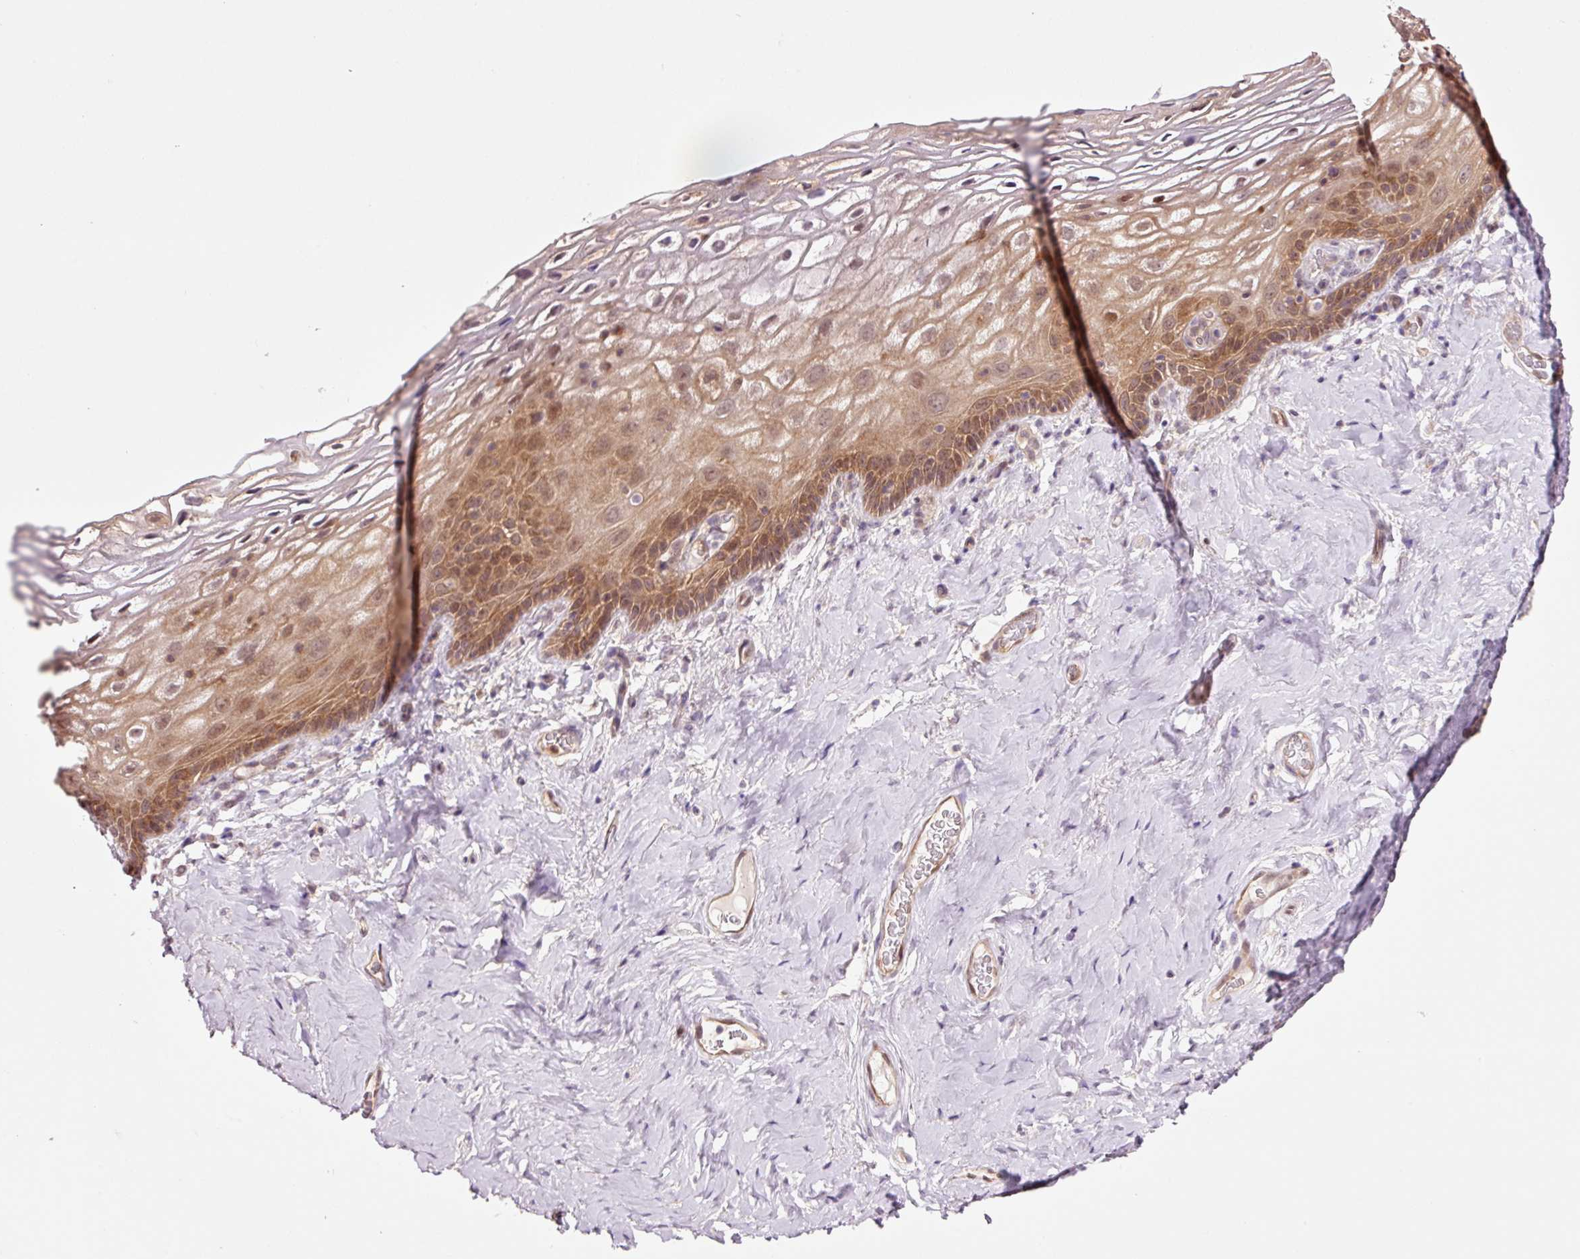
{"staining": {"intensity": "moderate", "quantity": "25%-75%", "location": "cytoplasmic/membranous,nuclear"}, "tissue": "vagina", "cell_type": "Squamous epithelial cells", "image_type": "normal", "snomed": [{"axis": "morphology", "description": "Normal tissue, NOS"}, {"axis": "morphology", "description": "Adenocarcinoma, NOS"}, {"axis": "topography", "description": "Rectum"}, {"axis": "topography", "description": "Vagina"}, {"axis": "topography", "description": "Peripheral nerve tissue"}], "caption": "Squamous epithelial cells display medium levels of moderate cytoplasmic/membranous,nuclear positivity in about 25%-75% of cells in normal human vagina.", "gene": "FBXL14", "patient": {"sex": "female", "age": 71}}